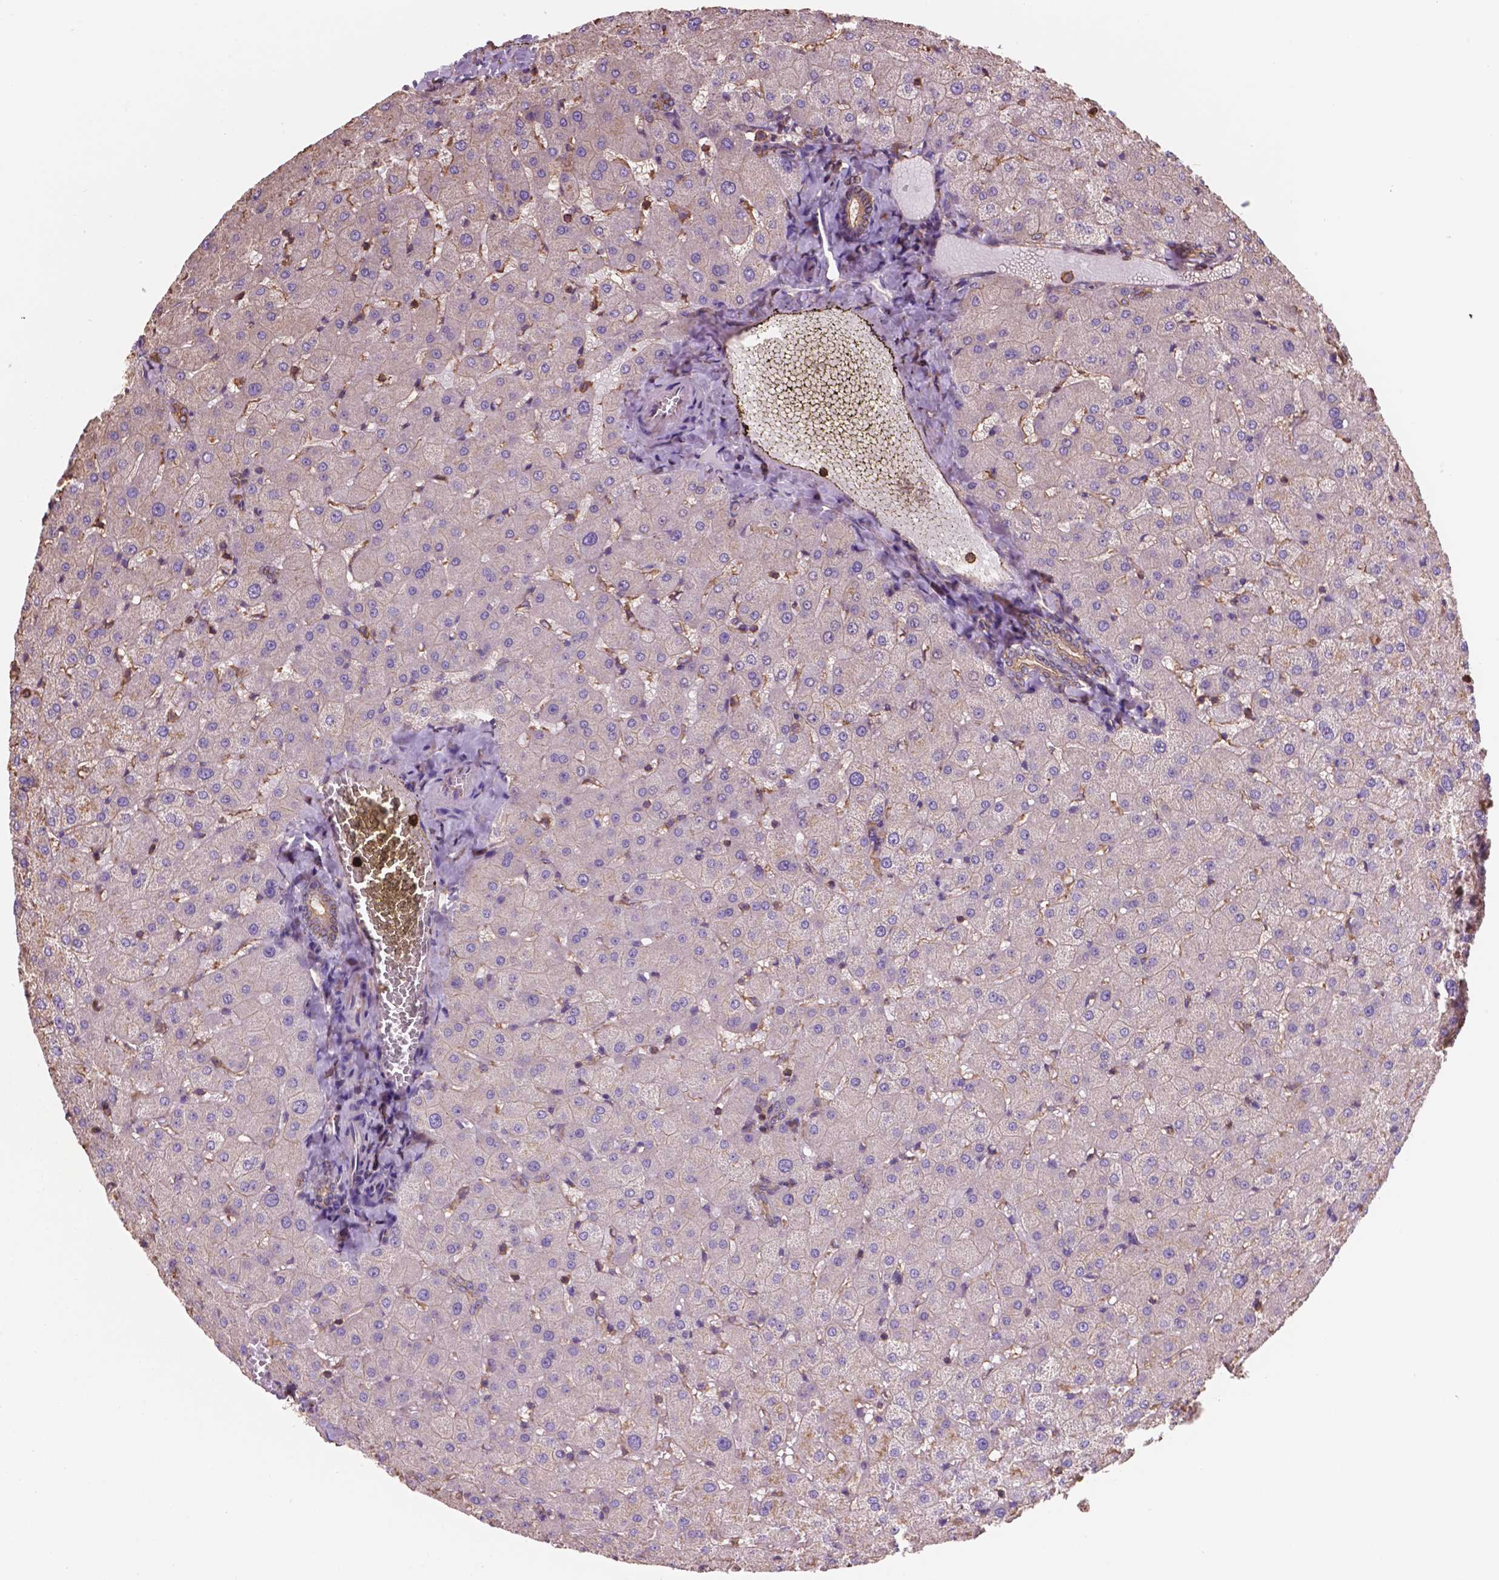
{"staining": {"intensity": "weak", "quantity": ">75%", "location": "cytoplasmic/membranous"}, "tissue": "liver", "cell_type": "Cholangiocytes", "image_type": "normal", "snomed": [{"axis": "morphology", "description": "Normal tissue, NOS"}, {"axis": "topography", "description": "Liver"}], "caption": "High-power microscopy captured an immunohistochemistry (IHC) micrograph of benign liver, revealing weak cytoplasmic/membranous expression in approximately >75% of cholangiocytes.", "gene": "NIPA2", "patient": {"sex": "female", "age": 50}}